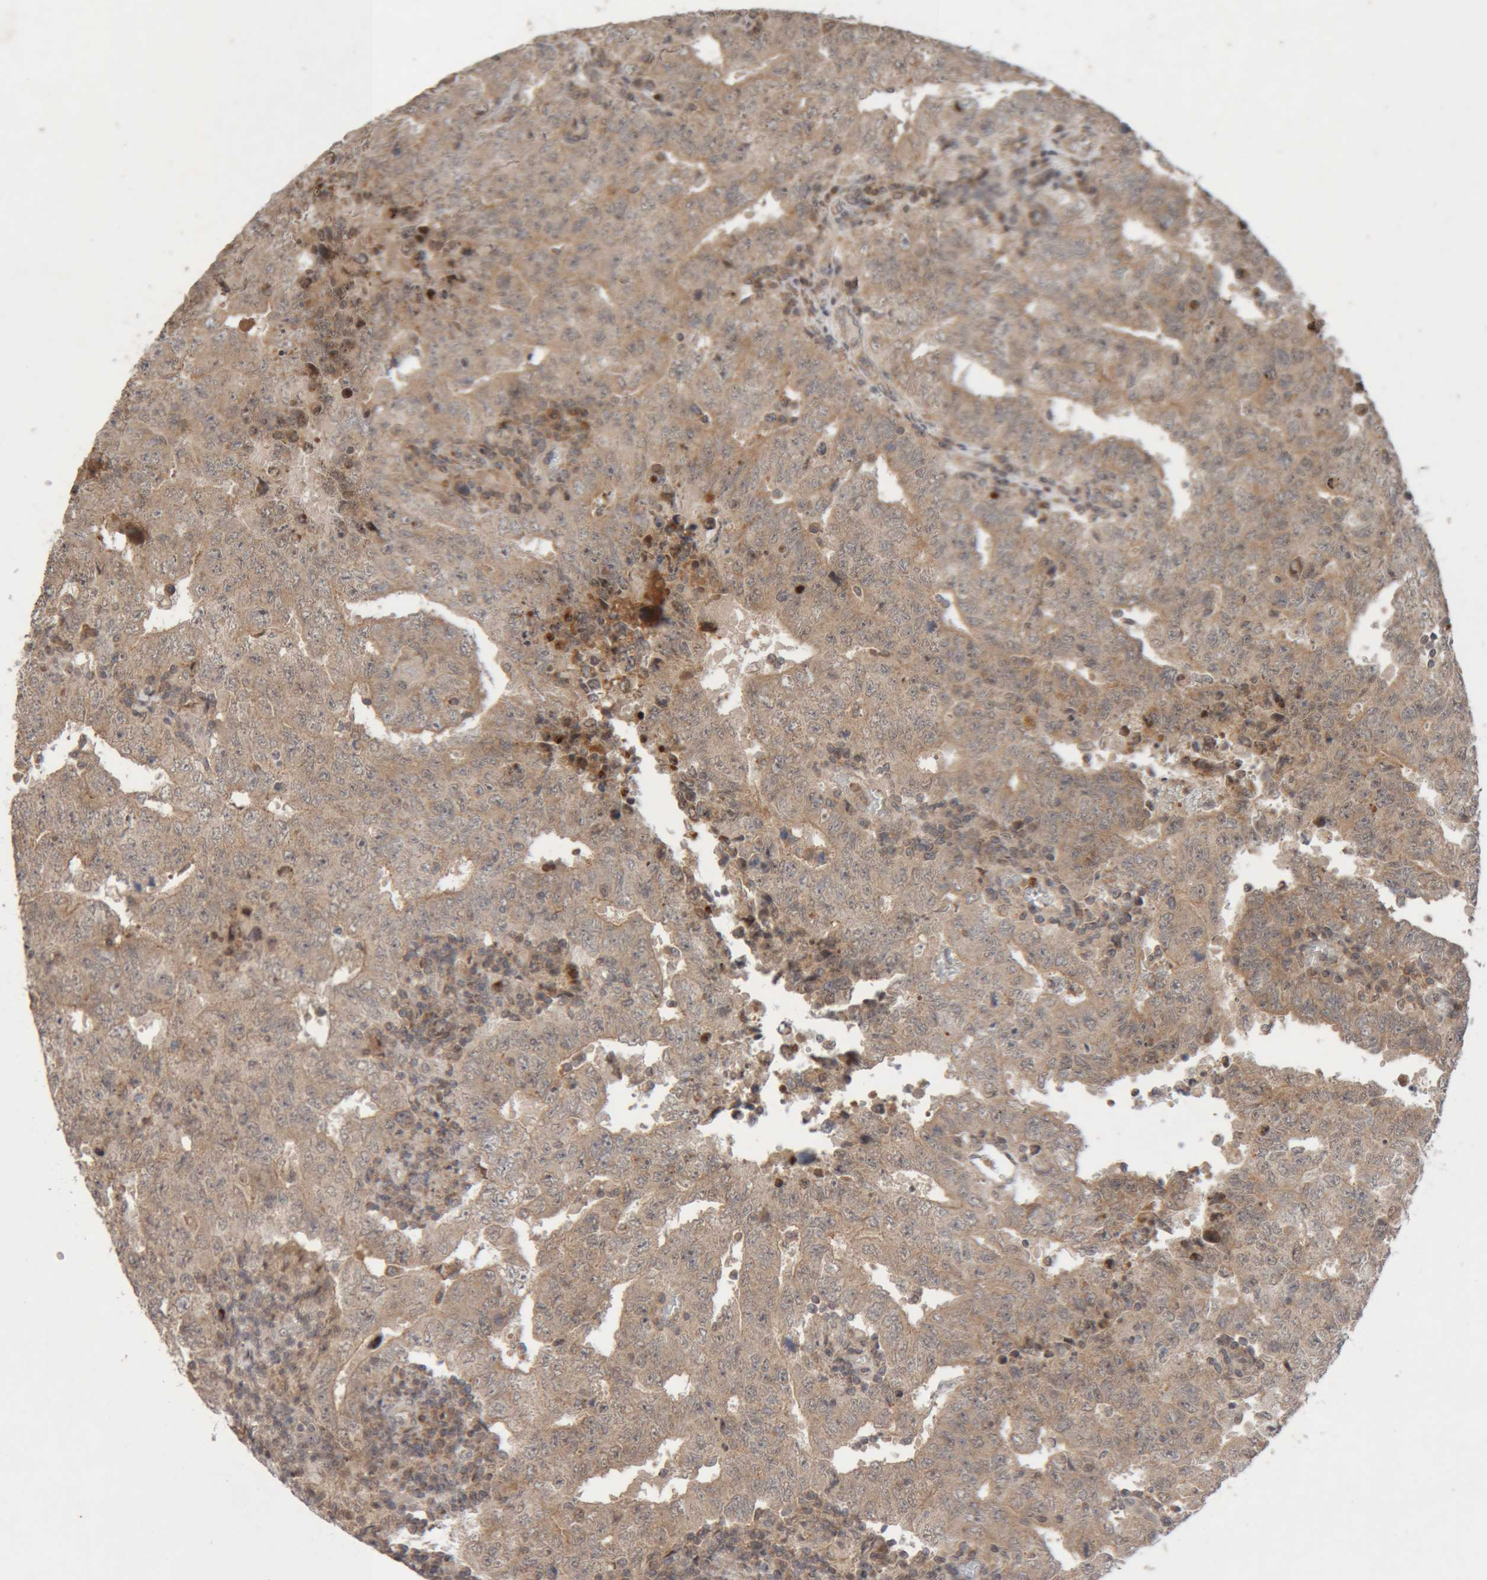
{"staining": {"intensity": "moderate", "quantity": ">75%", "location": "cytoplasmic/membranous"}, "tissue": "testis cancer", "cell_type": "Tumor cells", "image_type": "cancer", "snomed": [{"axis": "morphology", "description": "Carcinoma, Embryonal, NOS"}, {"axis": "topography", "description": "Testis"}], "caption": "Protein staining of testis embryonal carcinoma tissue exhibits moderate cytoplasmic/membranous staining in about >75% of tumor cells. (IHC, brightfield microscopy, high magnification).", "gene": "KIF21B", "patient": {"sex": "male", "age": 26}}